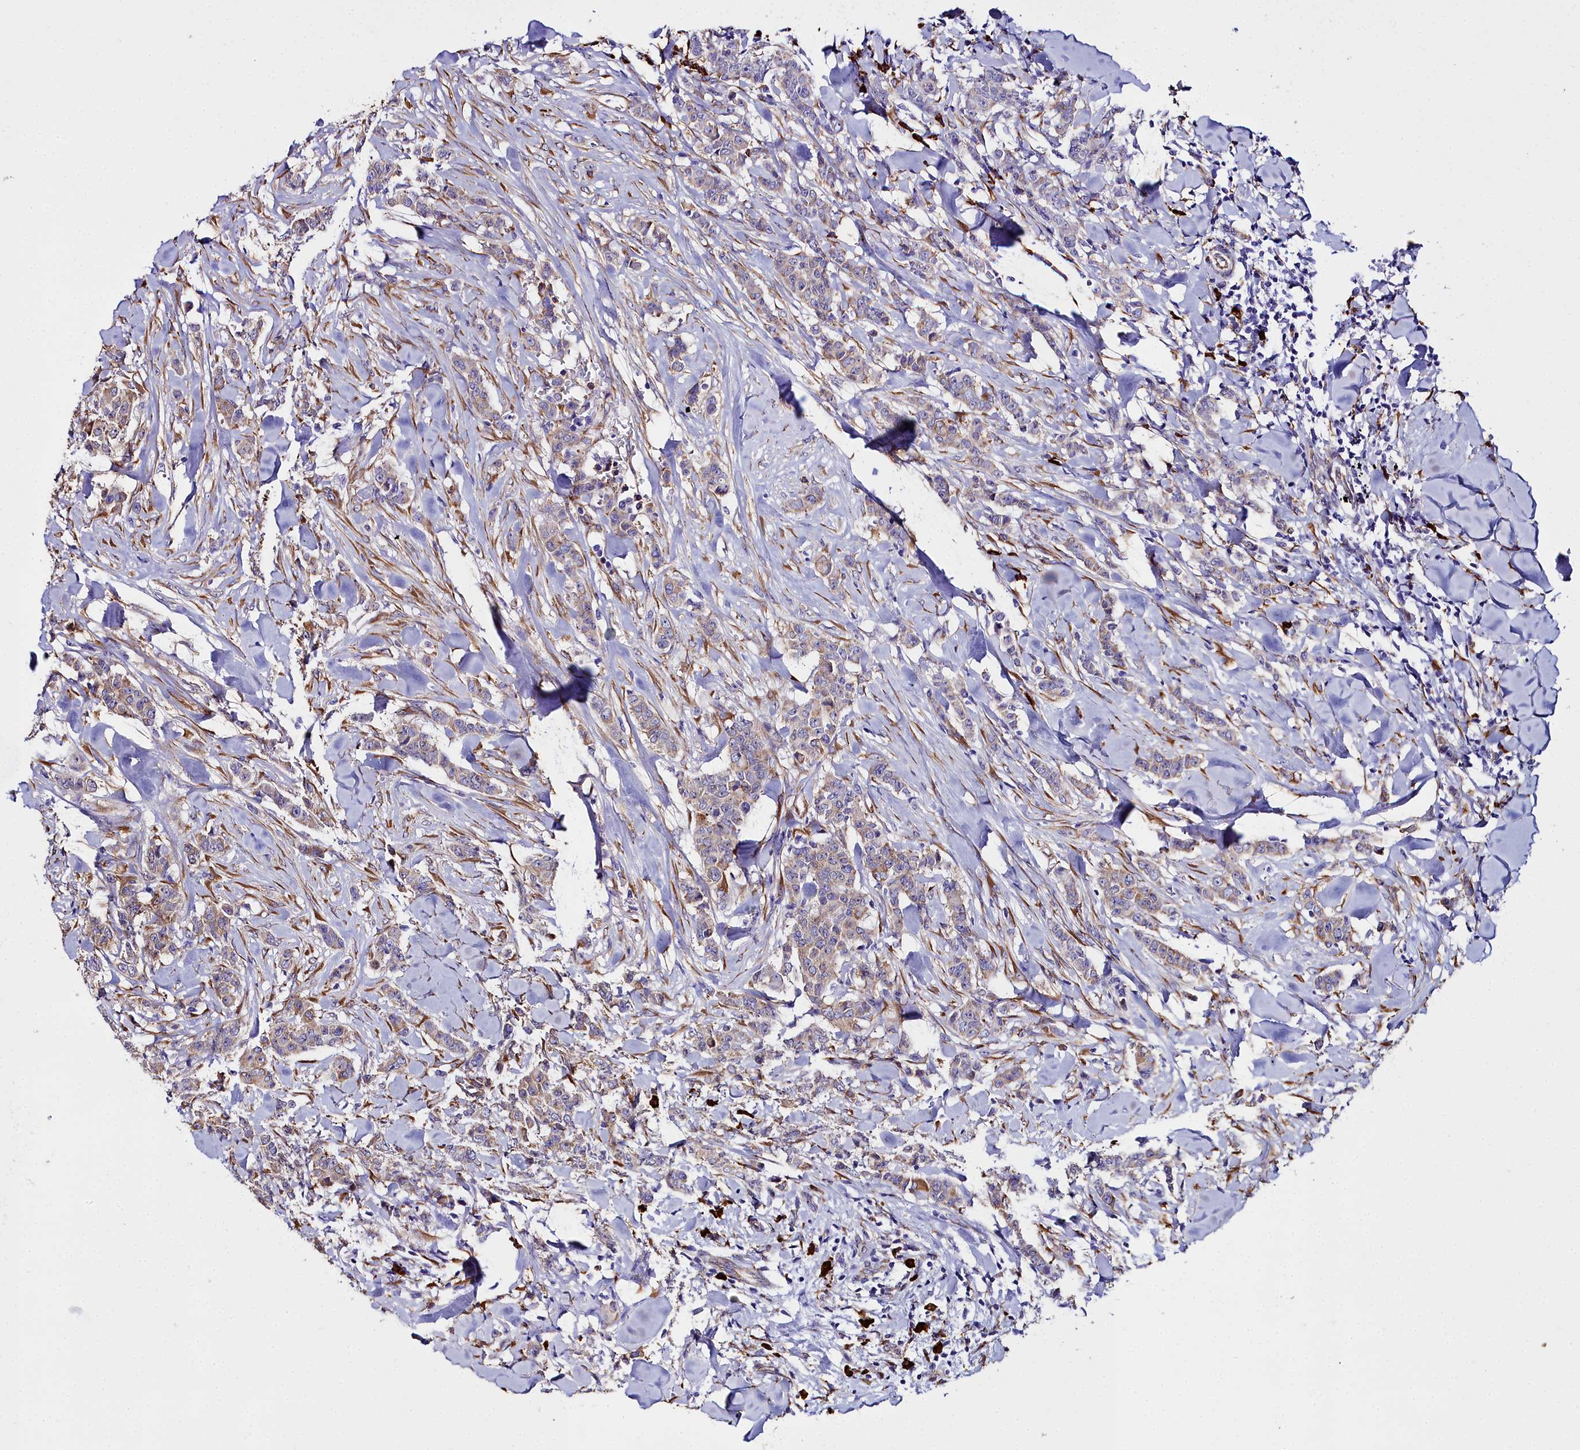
{"staining": {"intensity": "weak", "quantity": ">75%", "location": "cytoplasmic/membranous"}, "tissue": "breast cancer", "cell_type": "Tumor cells", "image_type": "cancer", "snomed": [{"axis": "morphology", "description": "Duct carcinoma"}, {"axis": "topography", "description": "Breast"}], "caption": "Weak cytoplasmic/membranous staining is appreciated in approximately >75% of tumor cells in invasive ductal carcinoma (breast). (Brightfield microscopy of DAB IHC at high magnification).", "gene": "TXNDC5", "patient": {"sex": "female", "age": 40}}